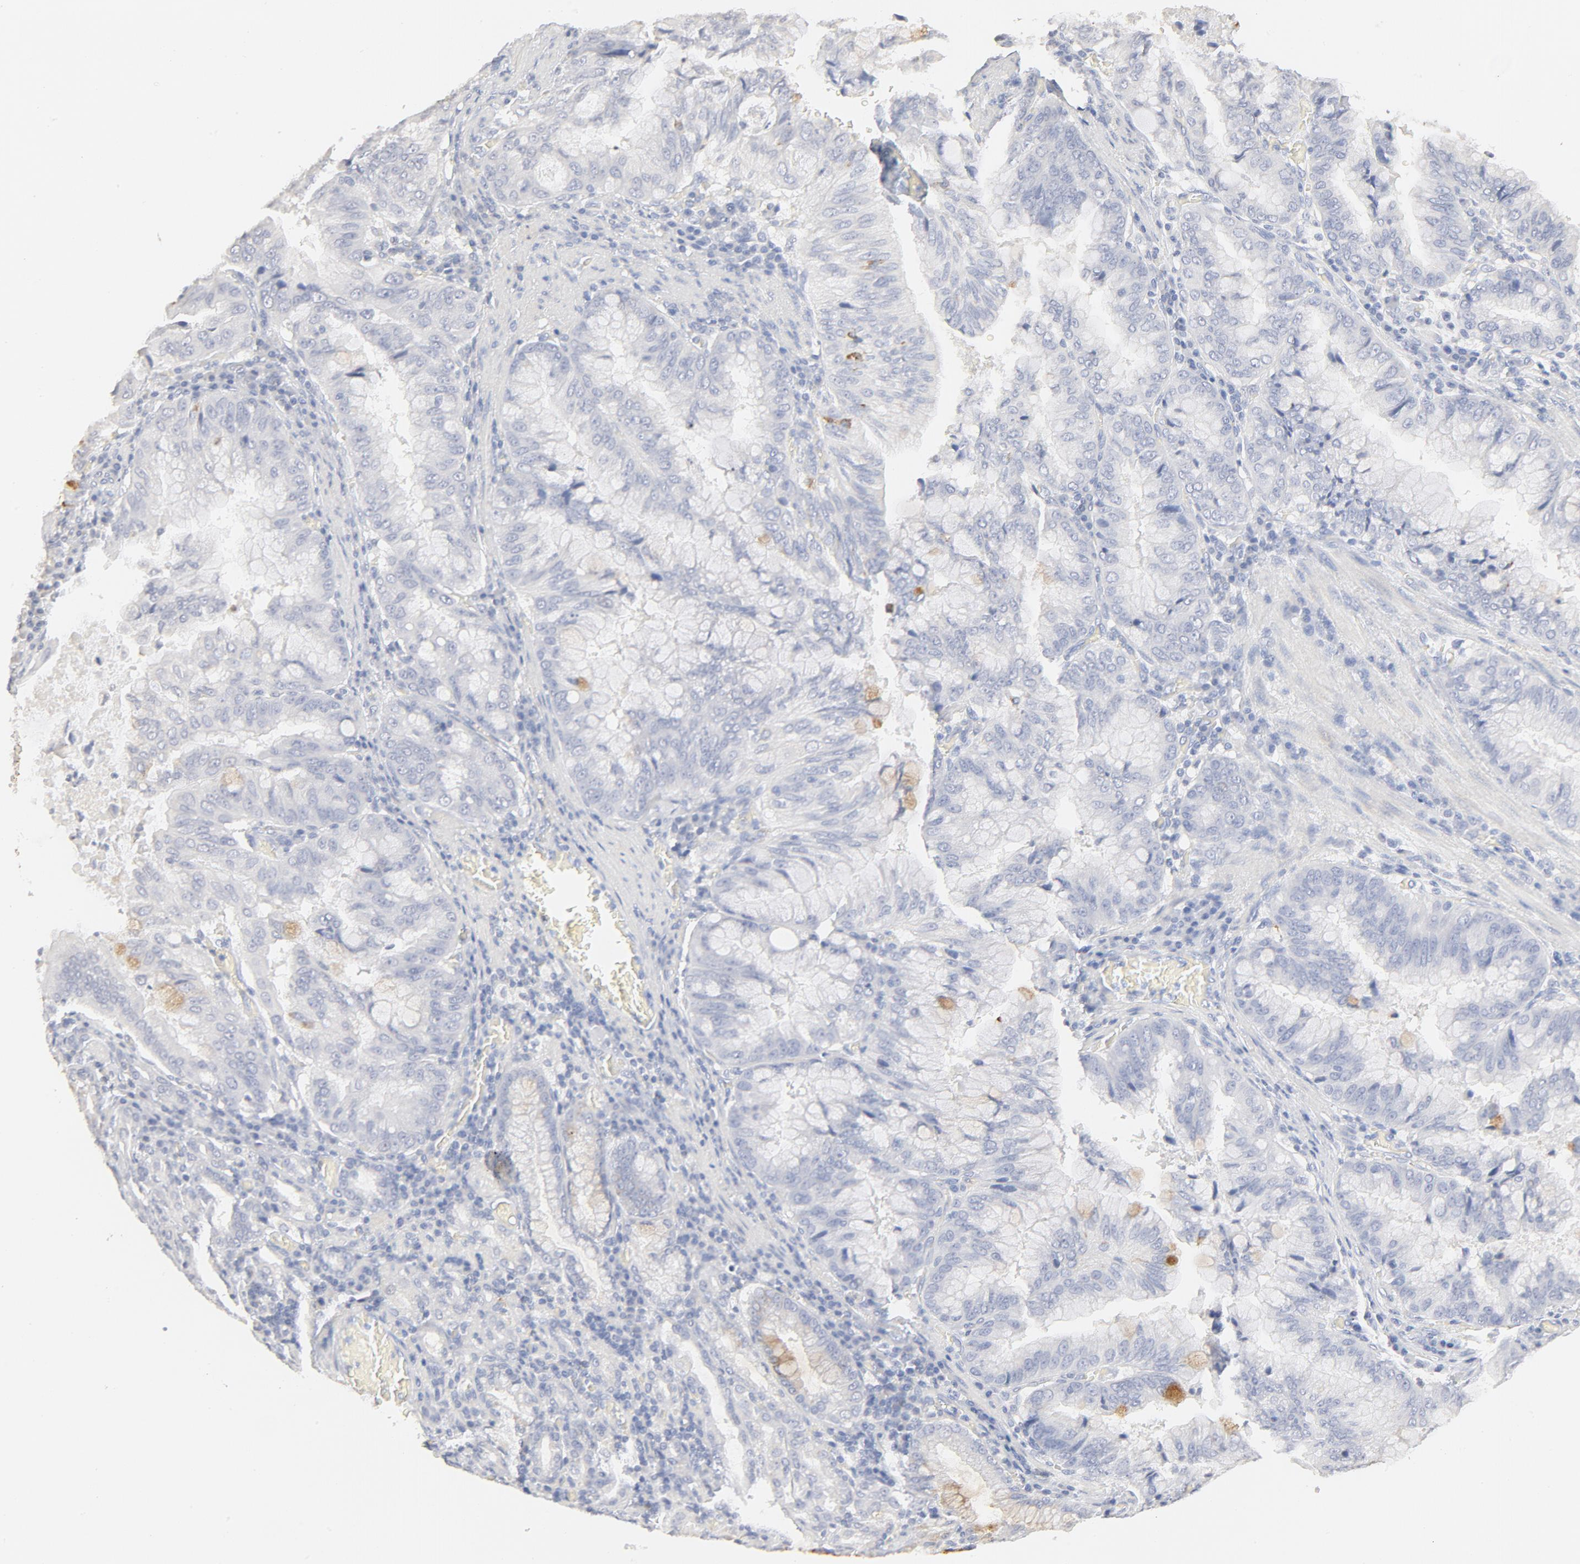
{"staining": {"intensity": "moderate", "quantity": "<25%", "location": "cytoplasmic/membranous"}, "tissue": "stomach cancer", "cell_type": "Tumor cells", "image_type": "cancer", "snomed": [{"axis": "morphology", "description": "Adenocarcinoma, NOS"}, {"axis": "topography", "description": "Stomach, upper"}], "caption": "Human stomach cancer stained with a brown dye demonstrates moderate cytoplasmic/membranous positive expression in about <25% of tumor cells.", "gene": "FCGBP", "patient": {"sex": "male", "age": 80}}